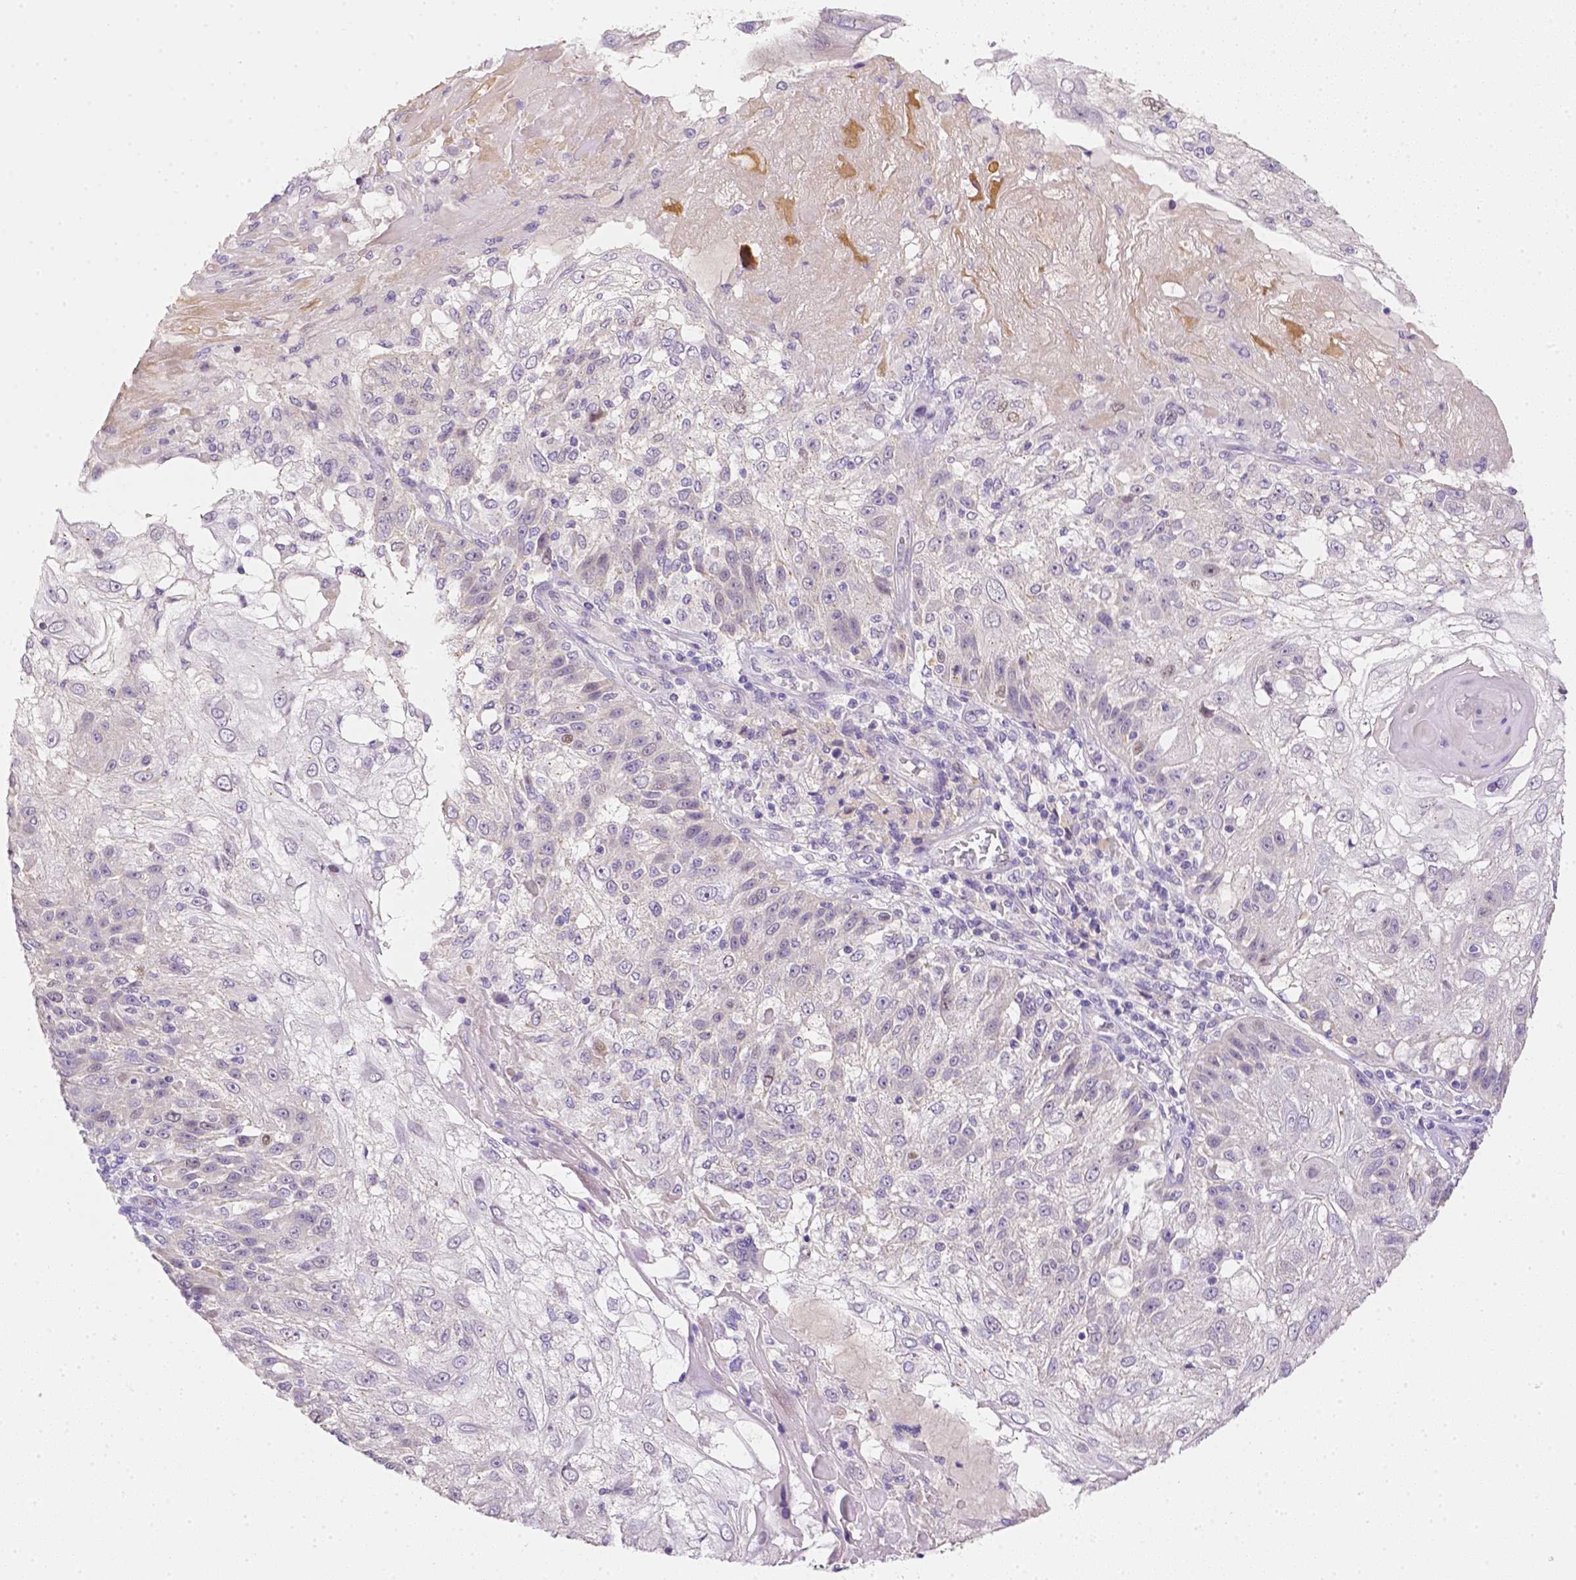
{"staining": {"intensity": "negative", "quantity": "none", "location": "none"}, "tissue": "skin cancer", "cell_type": "Tumor cells", "image_type": "cancer", "snomed": [{"axis": "morphology", "description": "Normal tissue, NOS"}, {"axis": "morphology", "description": "Squamous cell carcinoma, NOS"}, {"axis": "topography", "description": "Skin"}], "caption": "Immunohistochemistry photomicrograph of neoplastic tissue: skin squamous cell carcinoma stained with DAB (3,3'-diaminobenzidine) reveals no significant protein positivity in tumor cells. (IHC, brightfield microscopy, high magnification).", "gene": "C10orf67", "patient": {"sex": "female", "age": 83}}